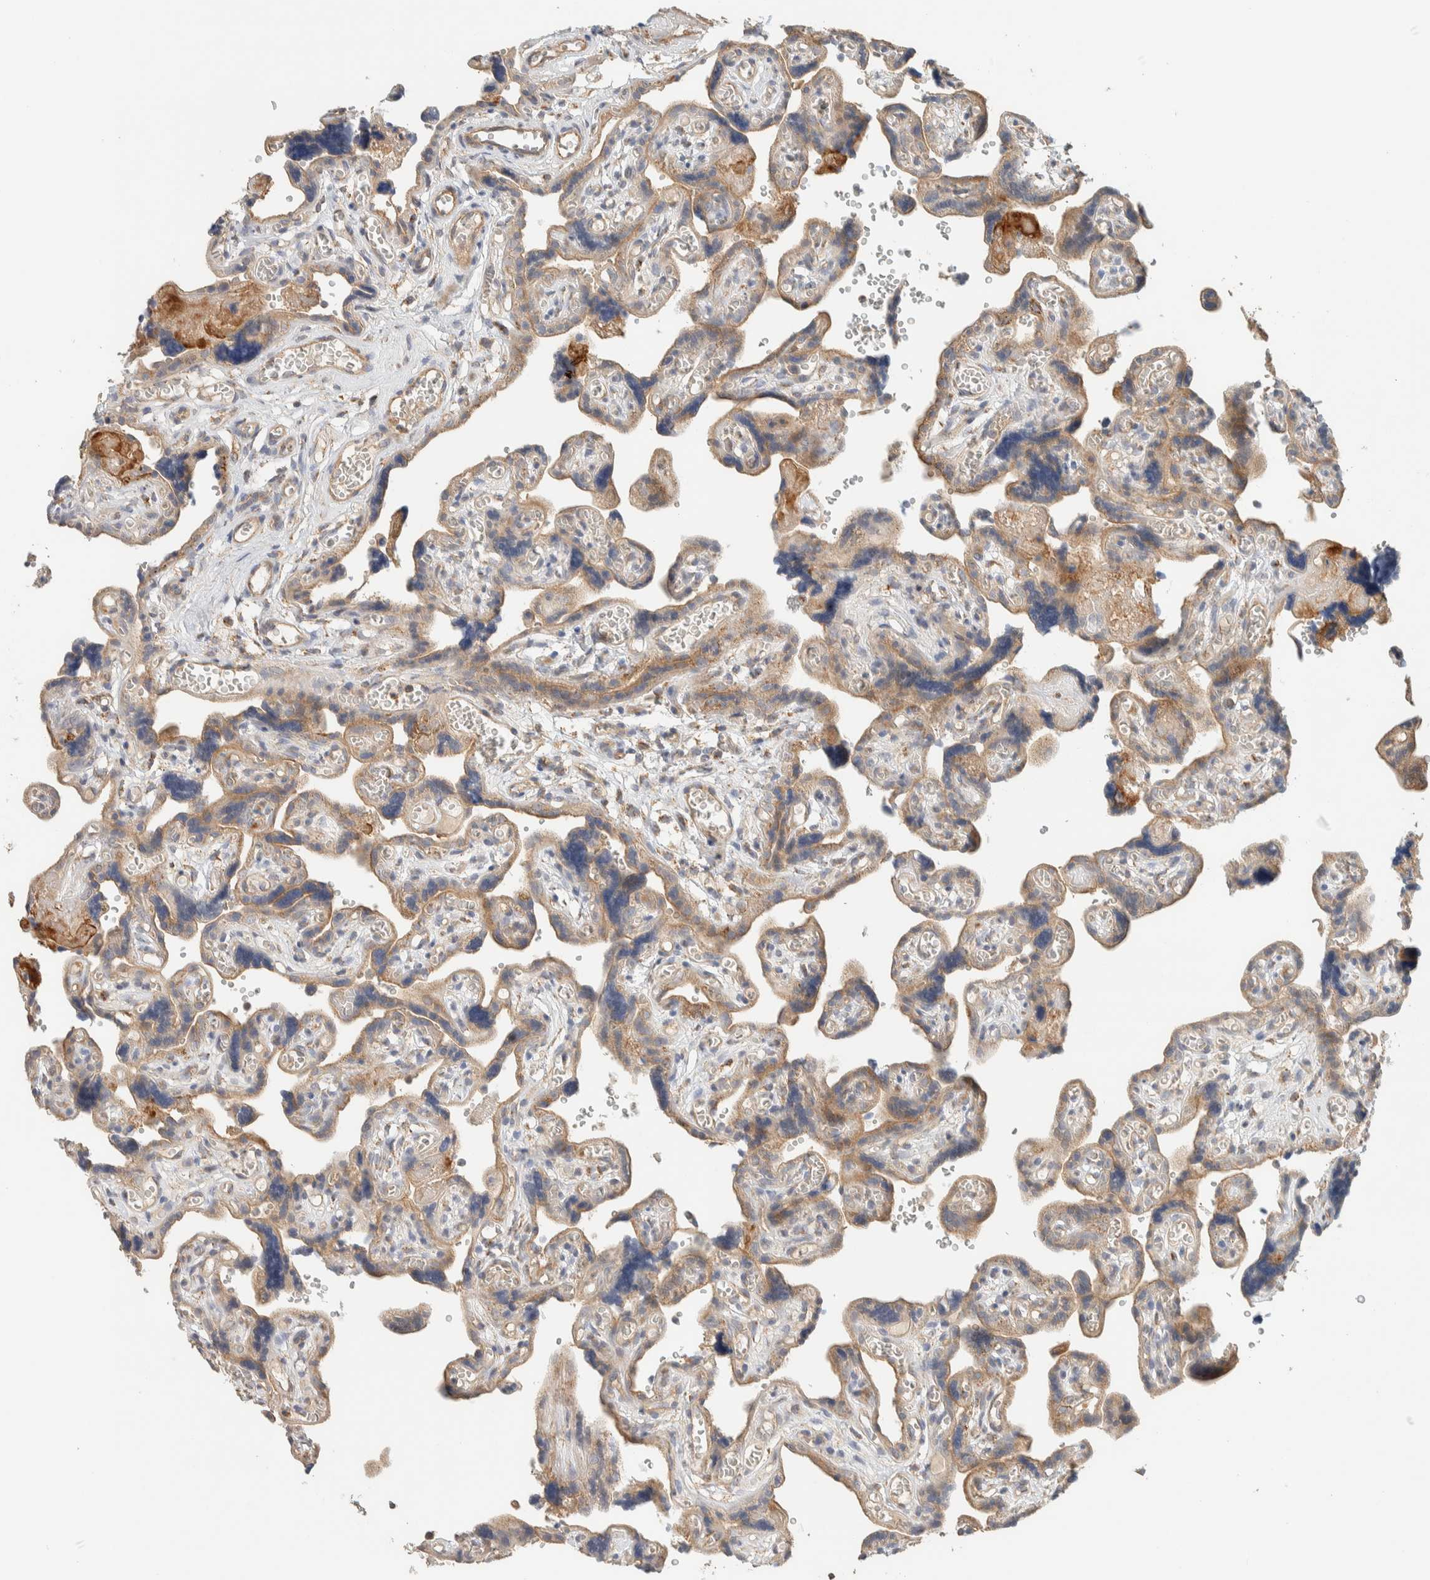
{"staining": {"intensity": "moderate", "quantity": ">75%", "location": "cytoplasmic/membranous"}, "tissue": "placenta", "cell_type": "Trophoblastic cells", "image_type": "normal", "snomed": [{"axis": "morphology", "description": "Normal tissue, NOS"}, {"axis": "topography", "description": "Placenta"}], "caption": "This is a histology image of immunohistochemistry staining of unremarkable placenta, which shows moderate expression in the cytoplasmic/membranous of trophoblastic cells.", "gene": "PDE7B", "patient": {"sex": "female", "age": 30}}